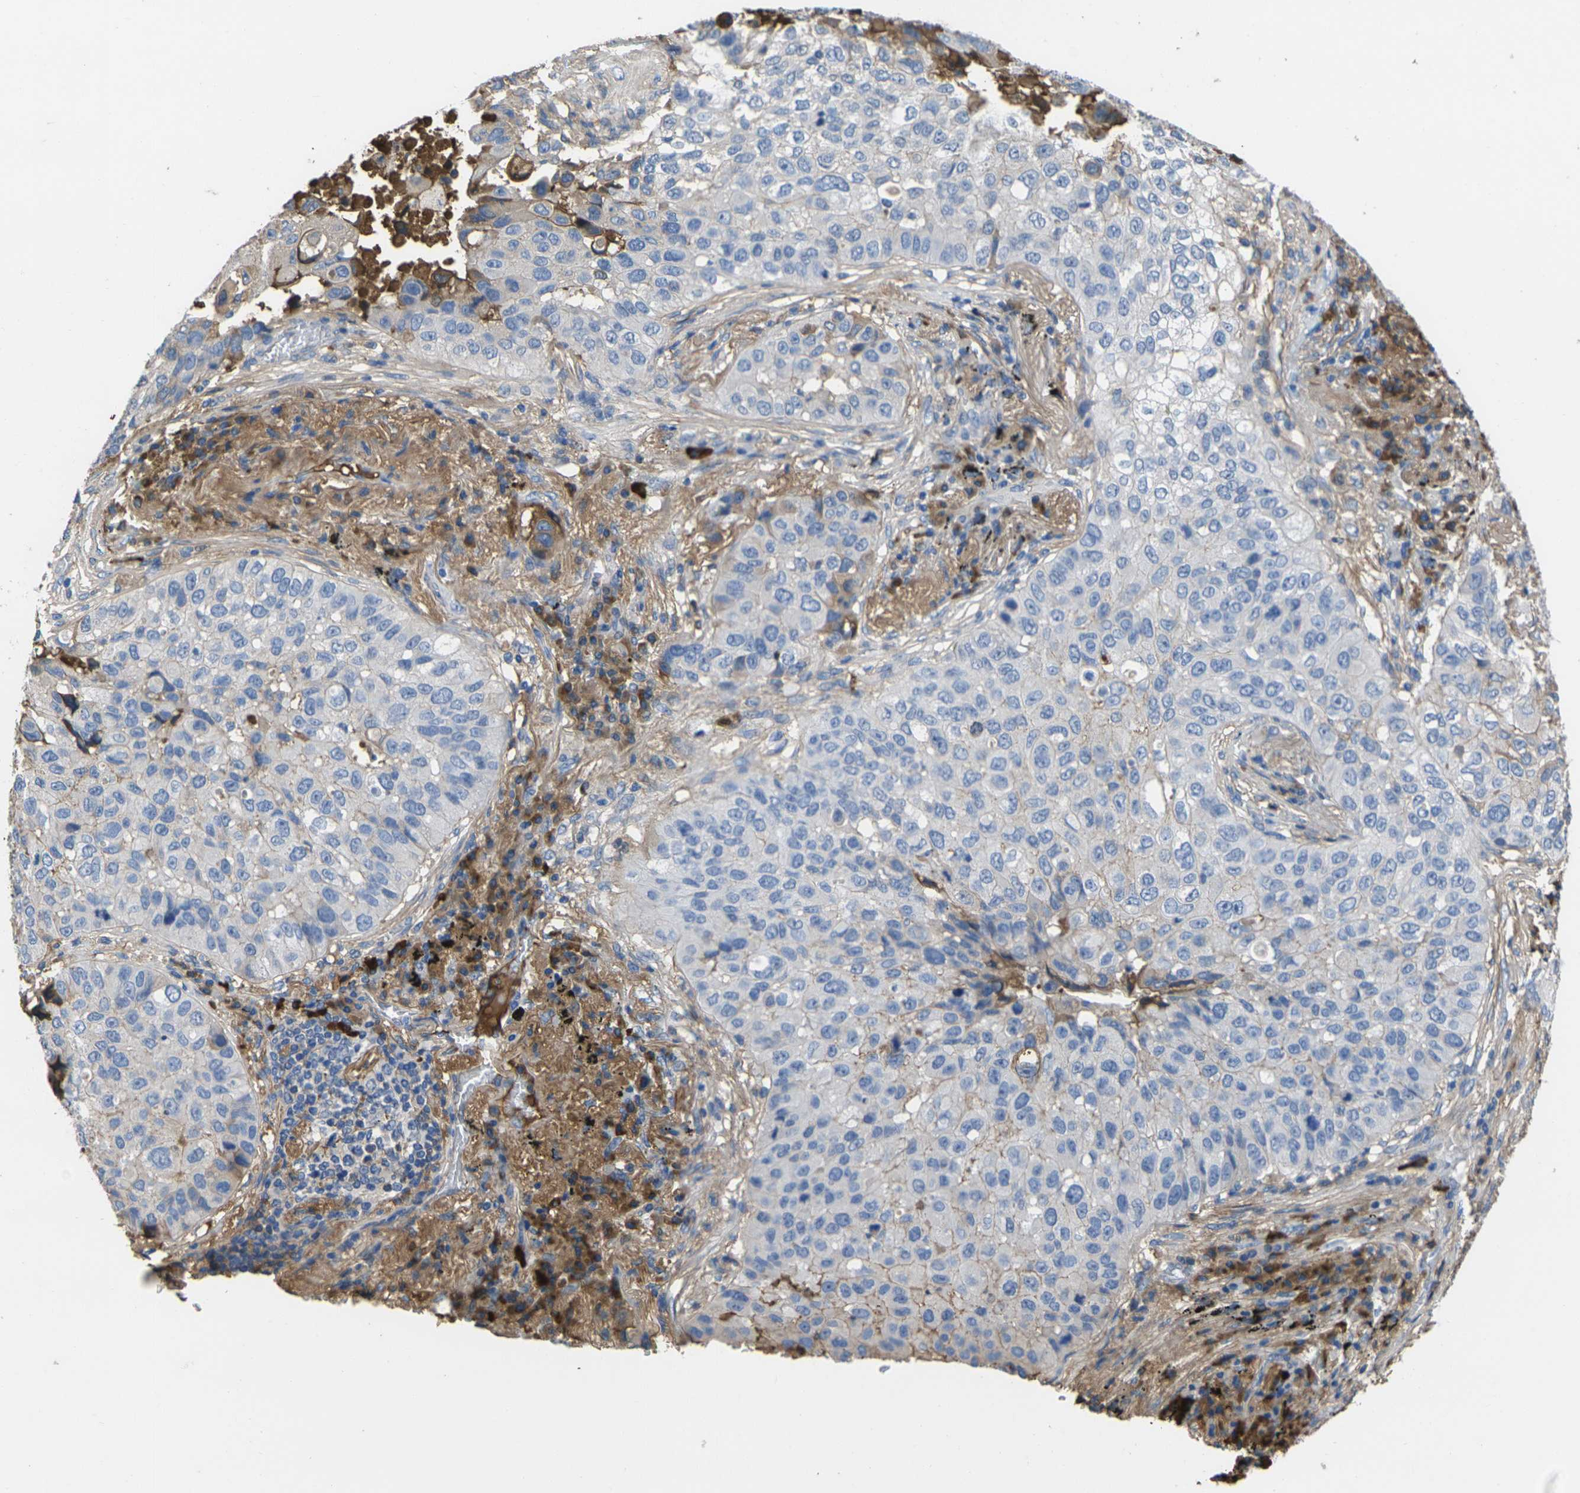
{"staining": {"intensity": "moderate", "quantity": "<25%", "location": "cytoplasmic/membranous"}, "tissue": "lung cancer", "cell_type": "Tumor cells", "image_type": "cancer", "snomed": [{"axis": "morphology", "description": "Squamous cell carcinoma, NOS"}, {"axis": "topography", "description": "Lung"}], "caption": "IHC image of lung cancer (squamous cell carcinoma) stained for a protein (brown), which demonstrates low levels of moderate cytoplasmic/membranous staining in about <25% of tumor cells.", "gene": "GREM2", "patient": {"sex": "male", "age": 57}}